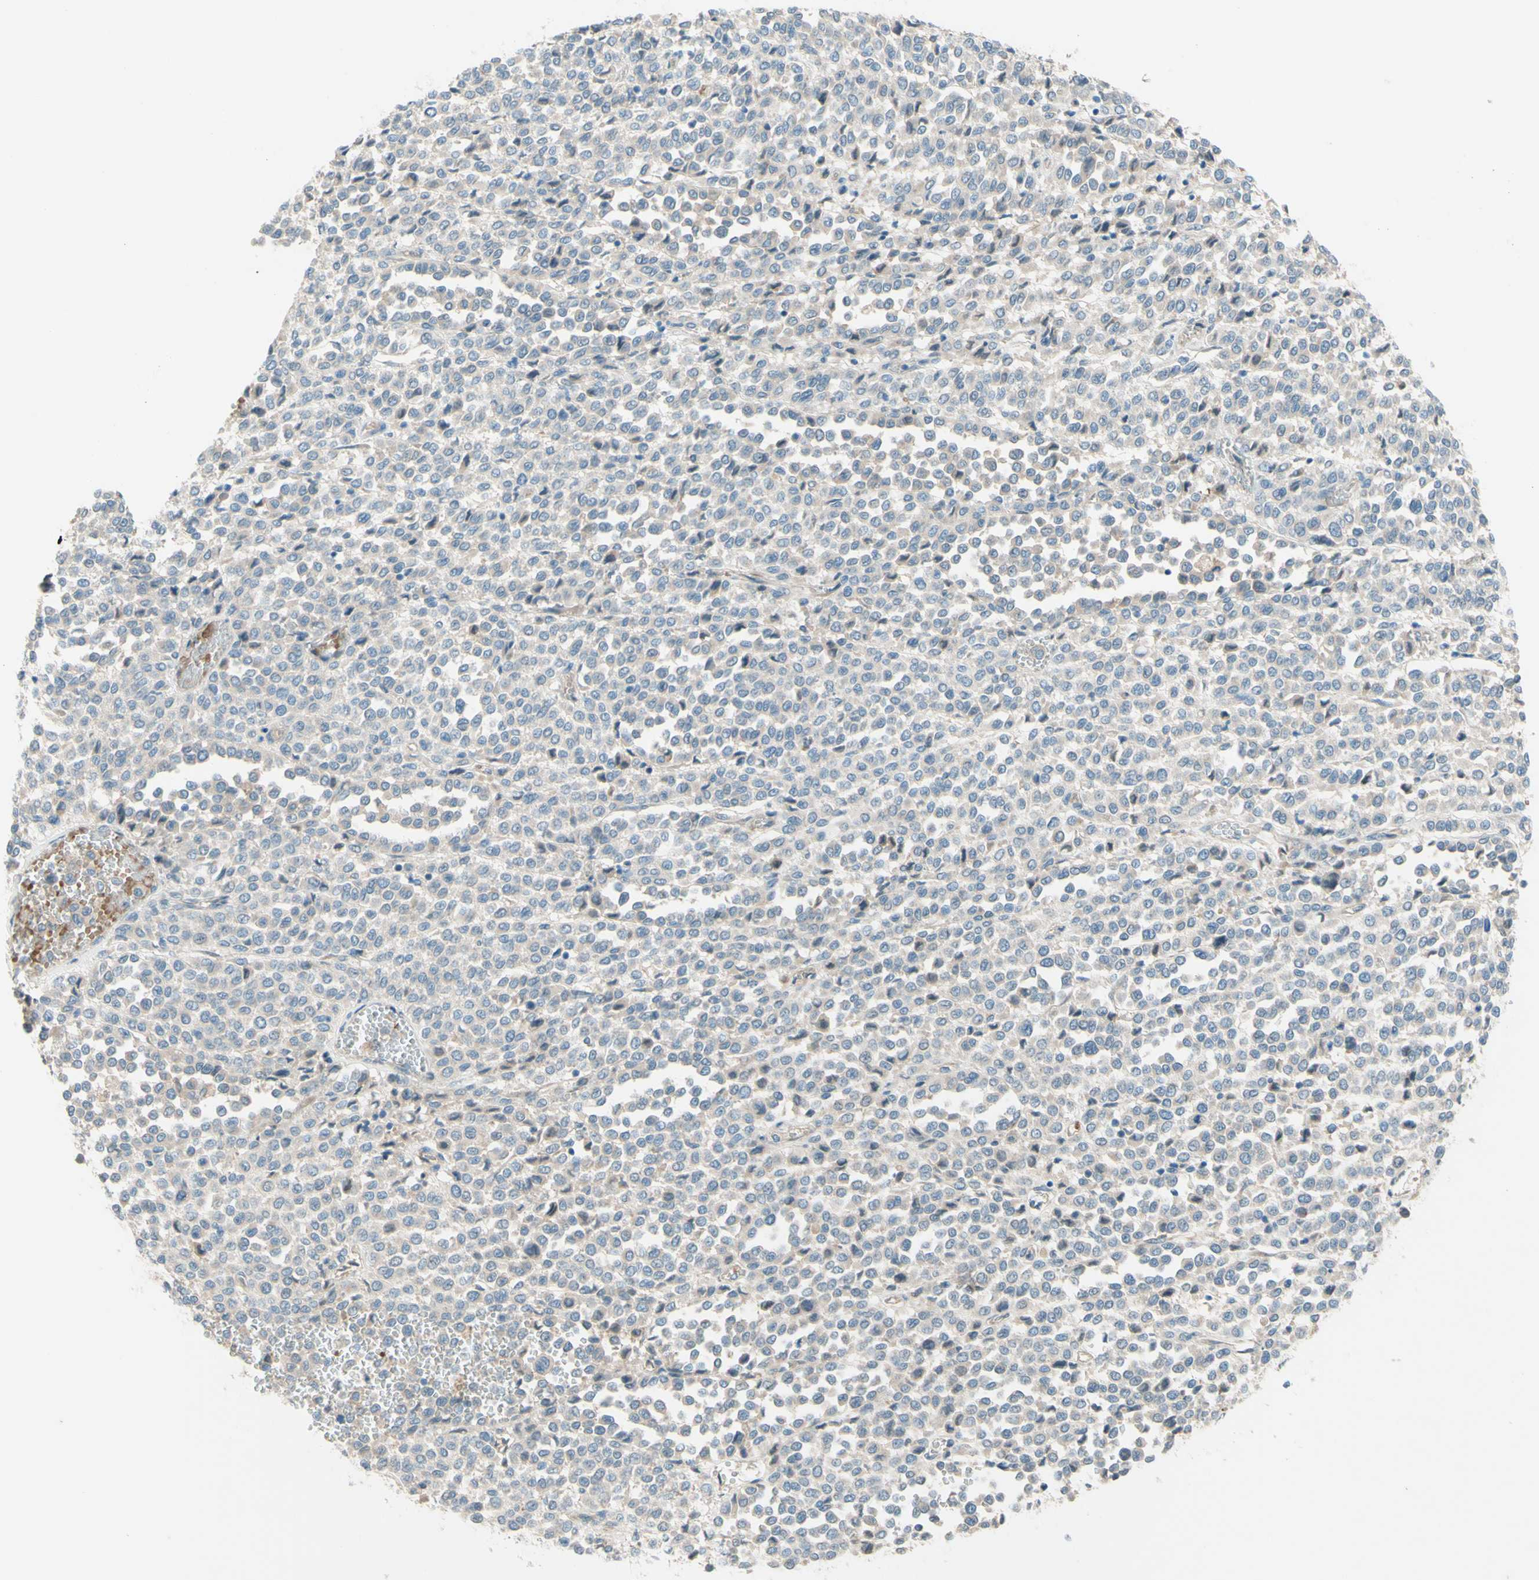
{"staining": {"intensity": "negative", "quantity": "none", "location": "none"}, "tissue": "melanoma", "cell_type": "Tumor cells", "image_type": "cancer", "snomed": [{"axis": "morphology", "description": "Malignant melanoma, Metastatic site"}, {"axis": "topography", "description": "Pancreas"}], "caption": "DAB (3,3'-diaminobenzidine) immunohistochemical staining of melanoma shows no significant expression in tumor cells. (Brightfield microscopy of DAB immunohistochemistry at high magnification).", "gene": "IL2", "patient": {"sex": "female", "age": 30}}